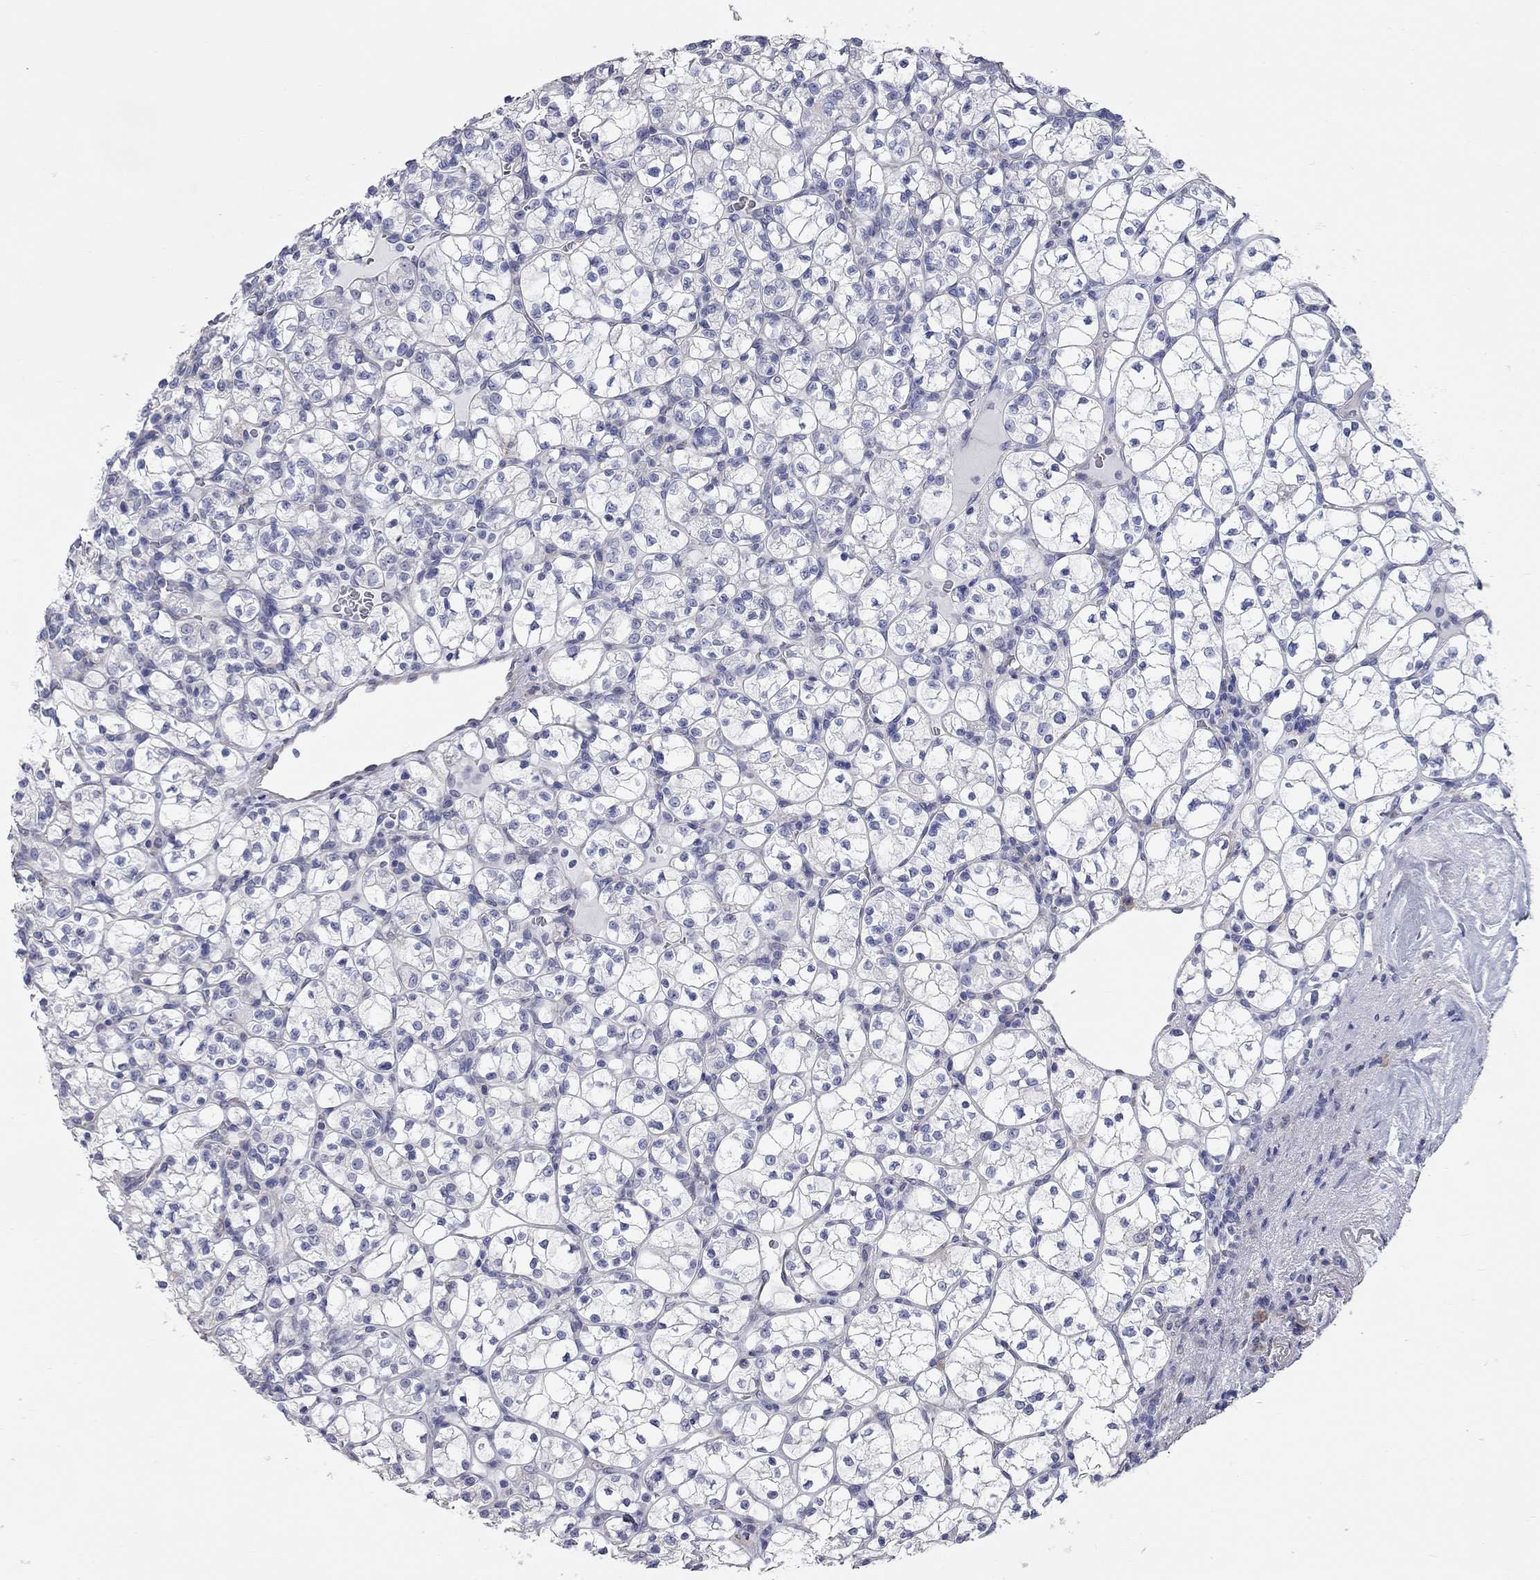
{"staining": {"intensity": "negative", "quantity": "none", "location": "none"}, "tissue": "renal cancer", "cell_type": "Tumor cells", "image_type": "cancer", "snomed": [{"axis": "morphology", "description": "Adenocarcinoma, NOS"}, {"axis": "topography", "description": "Kidney"}], "caption": "Tumor cells are negative for protein expression in human renal adenocarcinoma.", "gene": "XAGE2", "patient": {"sex": "female", "age": 89}}